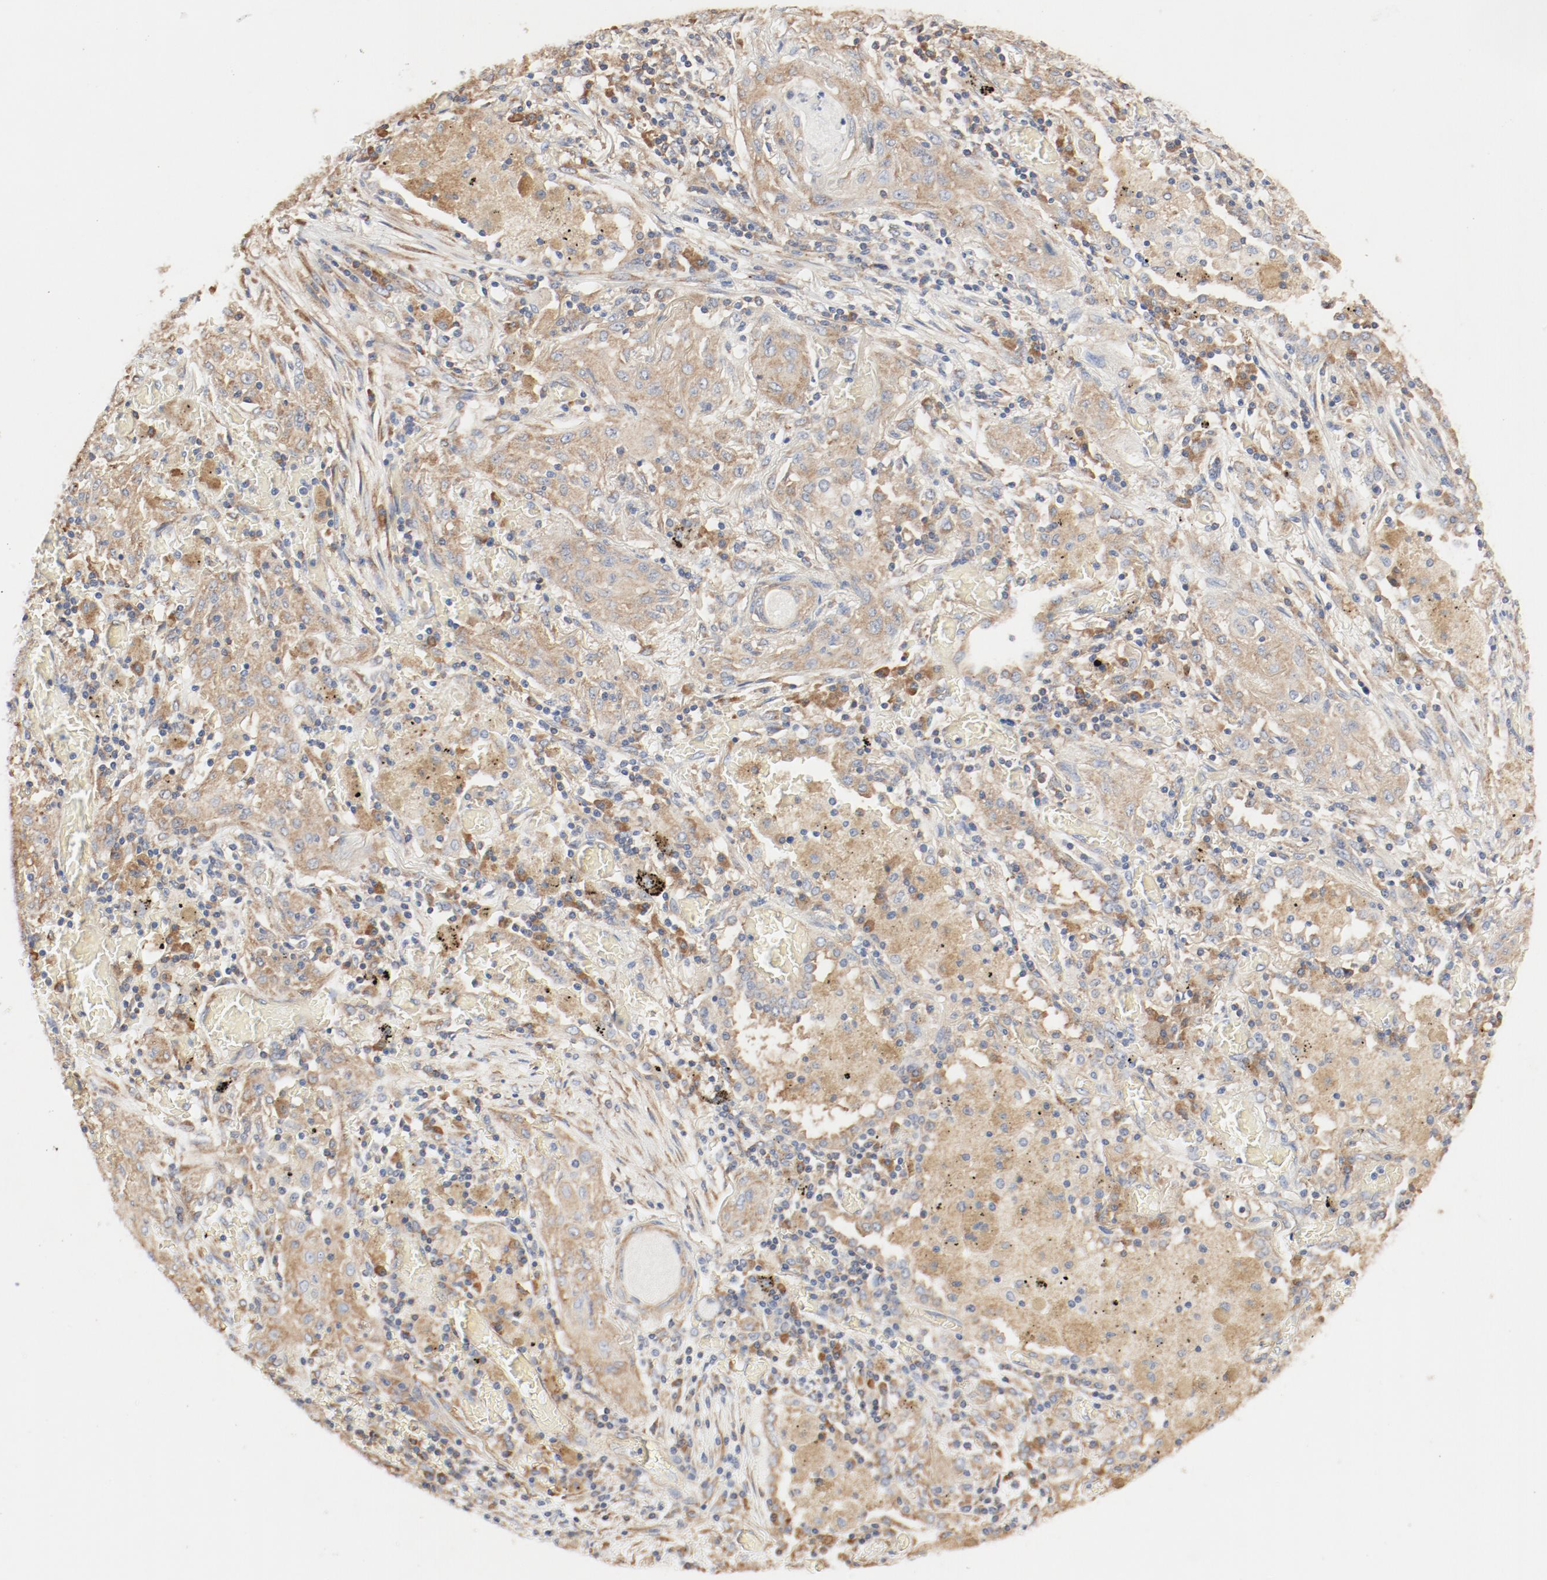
{"staining": {"intensity": "moderate", "quantity": ">75%", "location": "cytoplasmic/membranous"}, "tissue": "lung cancer", "cell_type": "Tumor cells", "image_type": "cancer", "snomed": [{"axis": "morphology", "description": "Squamous cell carcinoma, NOS"}, {"axis": "topography", "description": "Lung"}], "caption": "Protein expression analysis of human lung cancer reveals moderate cytoplasmic/membranous expression in approximately >75% of tumor cells.", "gene": "RPS6", "patient": {"sex": "female", "age": 47}}